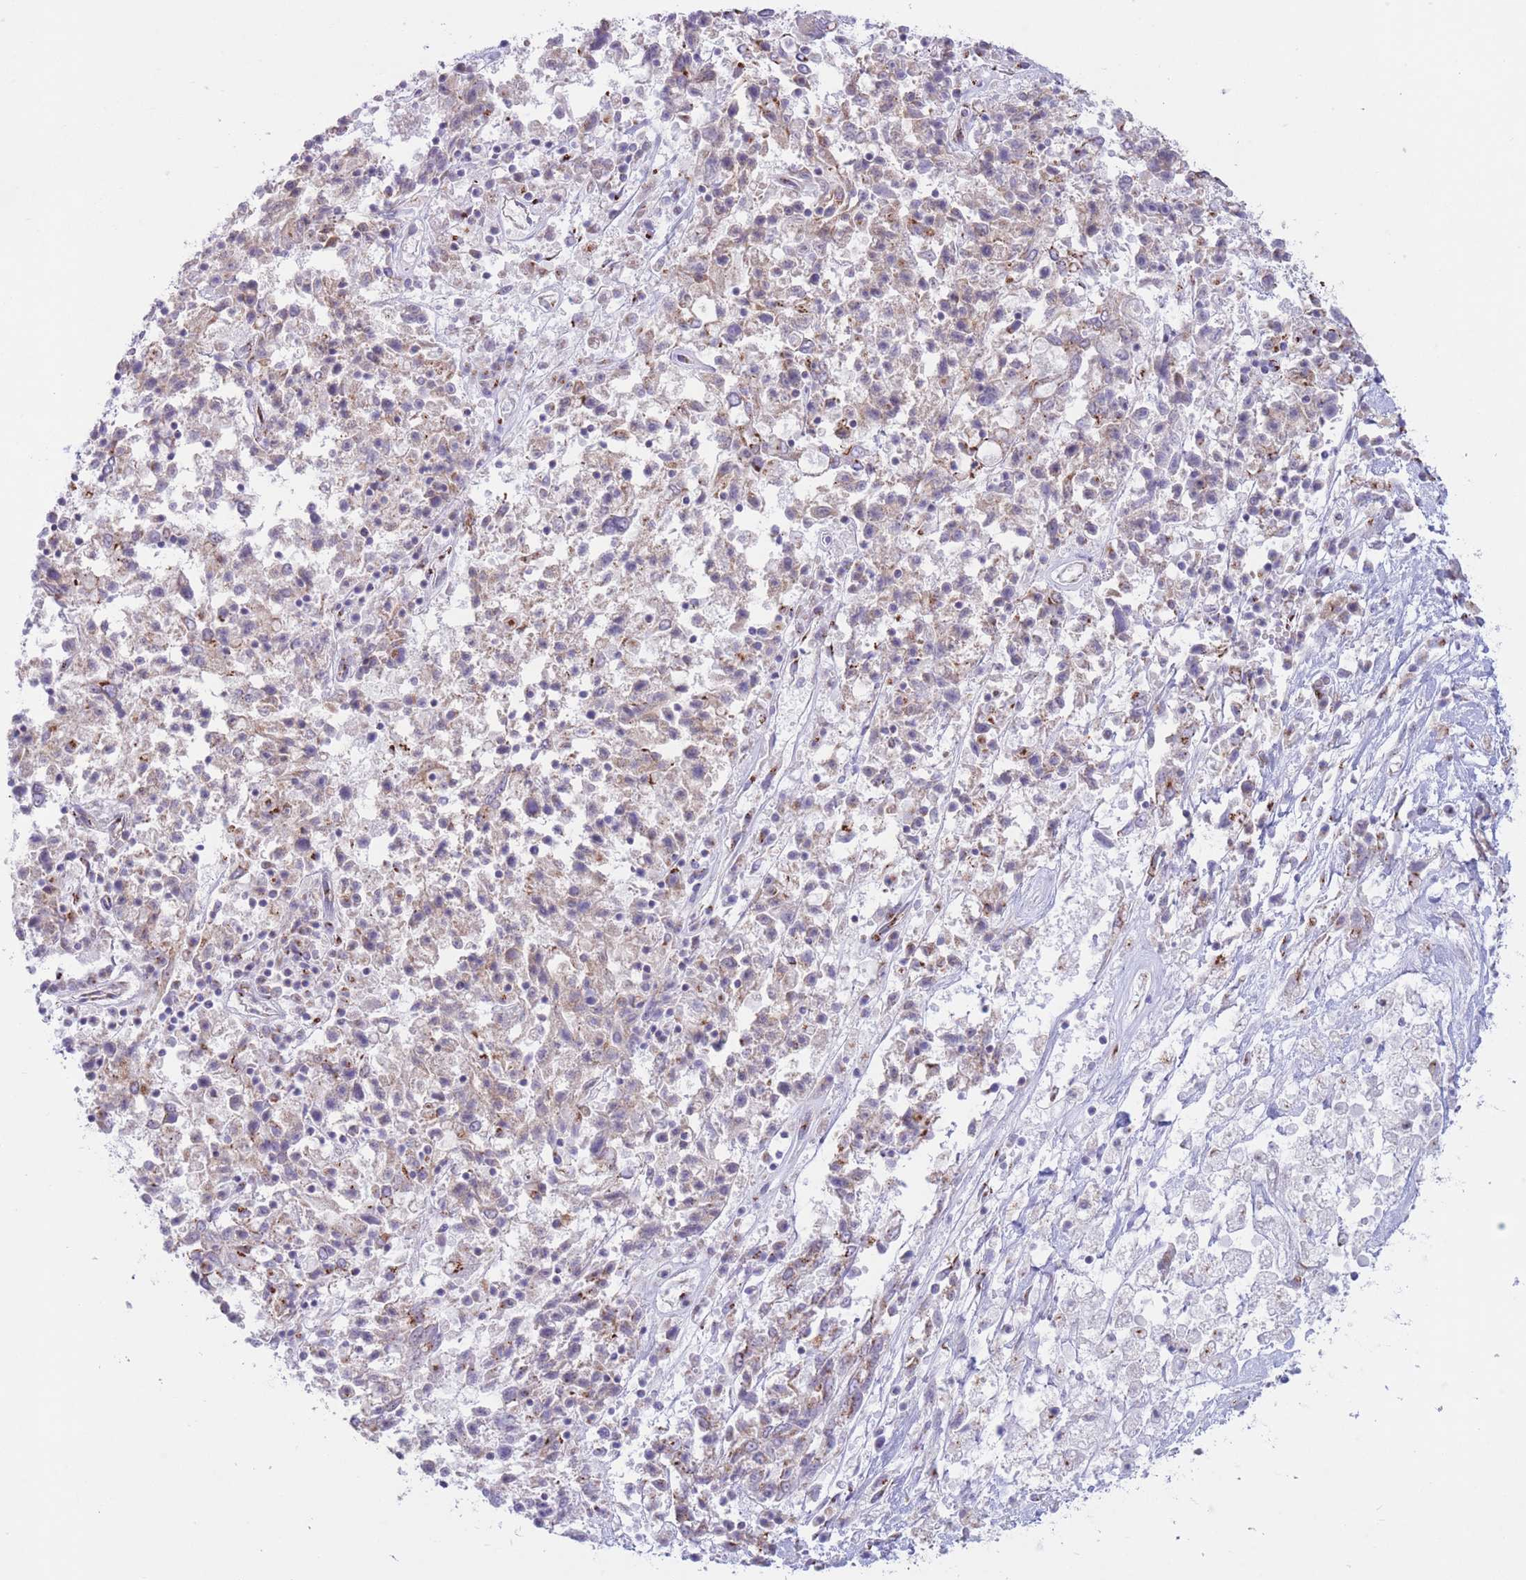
{"staining": {"intensity": "weak", "quantity": ">75%", "location": "cytoplasmic/membranous"}, "tissue": "ovarian cancer", "cell_type": "Tumor cells", "image_type": "cancer", "snomed": [{"axis": "morphology", "description": "Carcinoma, endometroid"}, {"axis": "topography", "description": "Ovary"}], "caption": "Approximately >75% of tumor cells in human endometroid carcinoma (ovarian) exhibit weak cytoplasmic/membranous protein positivity as visualized by brown immunohistochemical staining.", "gene": "MPND", "patient": {"sex": "female", "age": 62}}